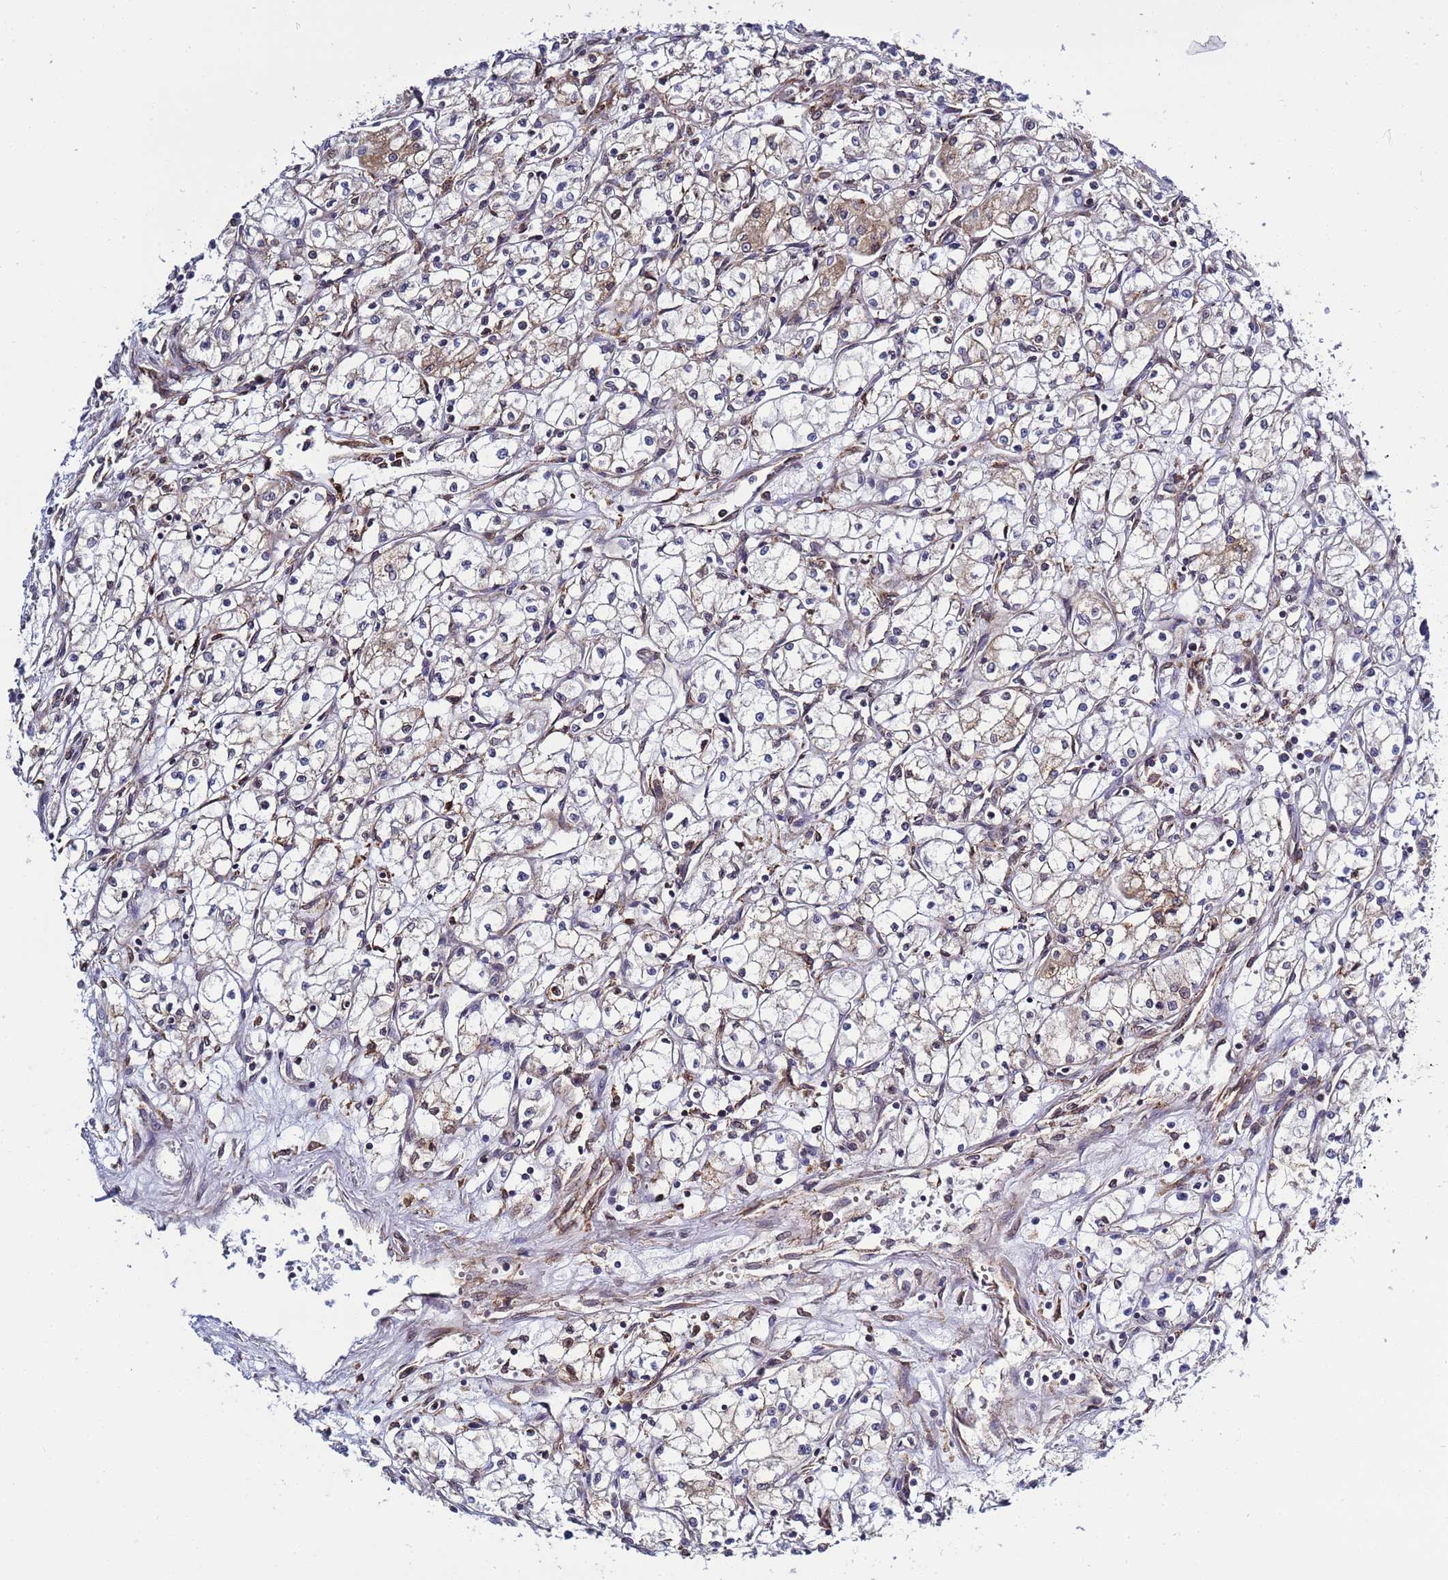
{"staining": {"intensity": "moderate", "quantity": "<25%", "location": "cytoplasmic/membranous"}, "tissue": "renal cancer", "cell_type": "Tumor cells", "image_type": "cancer", "snomed": [{"axis": "morphology", "description": "Adenocarcinoma, NOS"}, {"axis": "topography", "description": "Kidney"}], "caption": "IHC of human renal cancer exhibits low levels of moderate cytoplasmic/membranous staining in approximately <25% of tumor cells.", "gene": "RAPGEF4", "patient": {"sex": "male", "age": 59}}